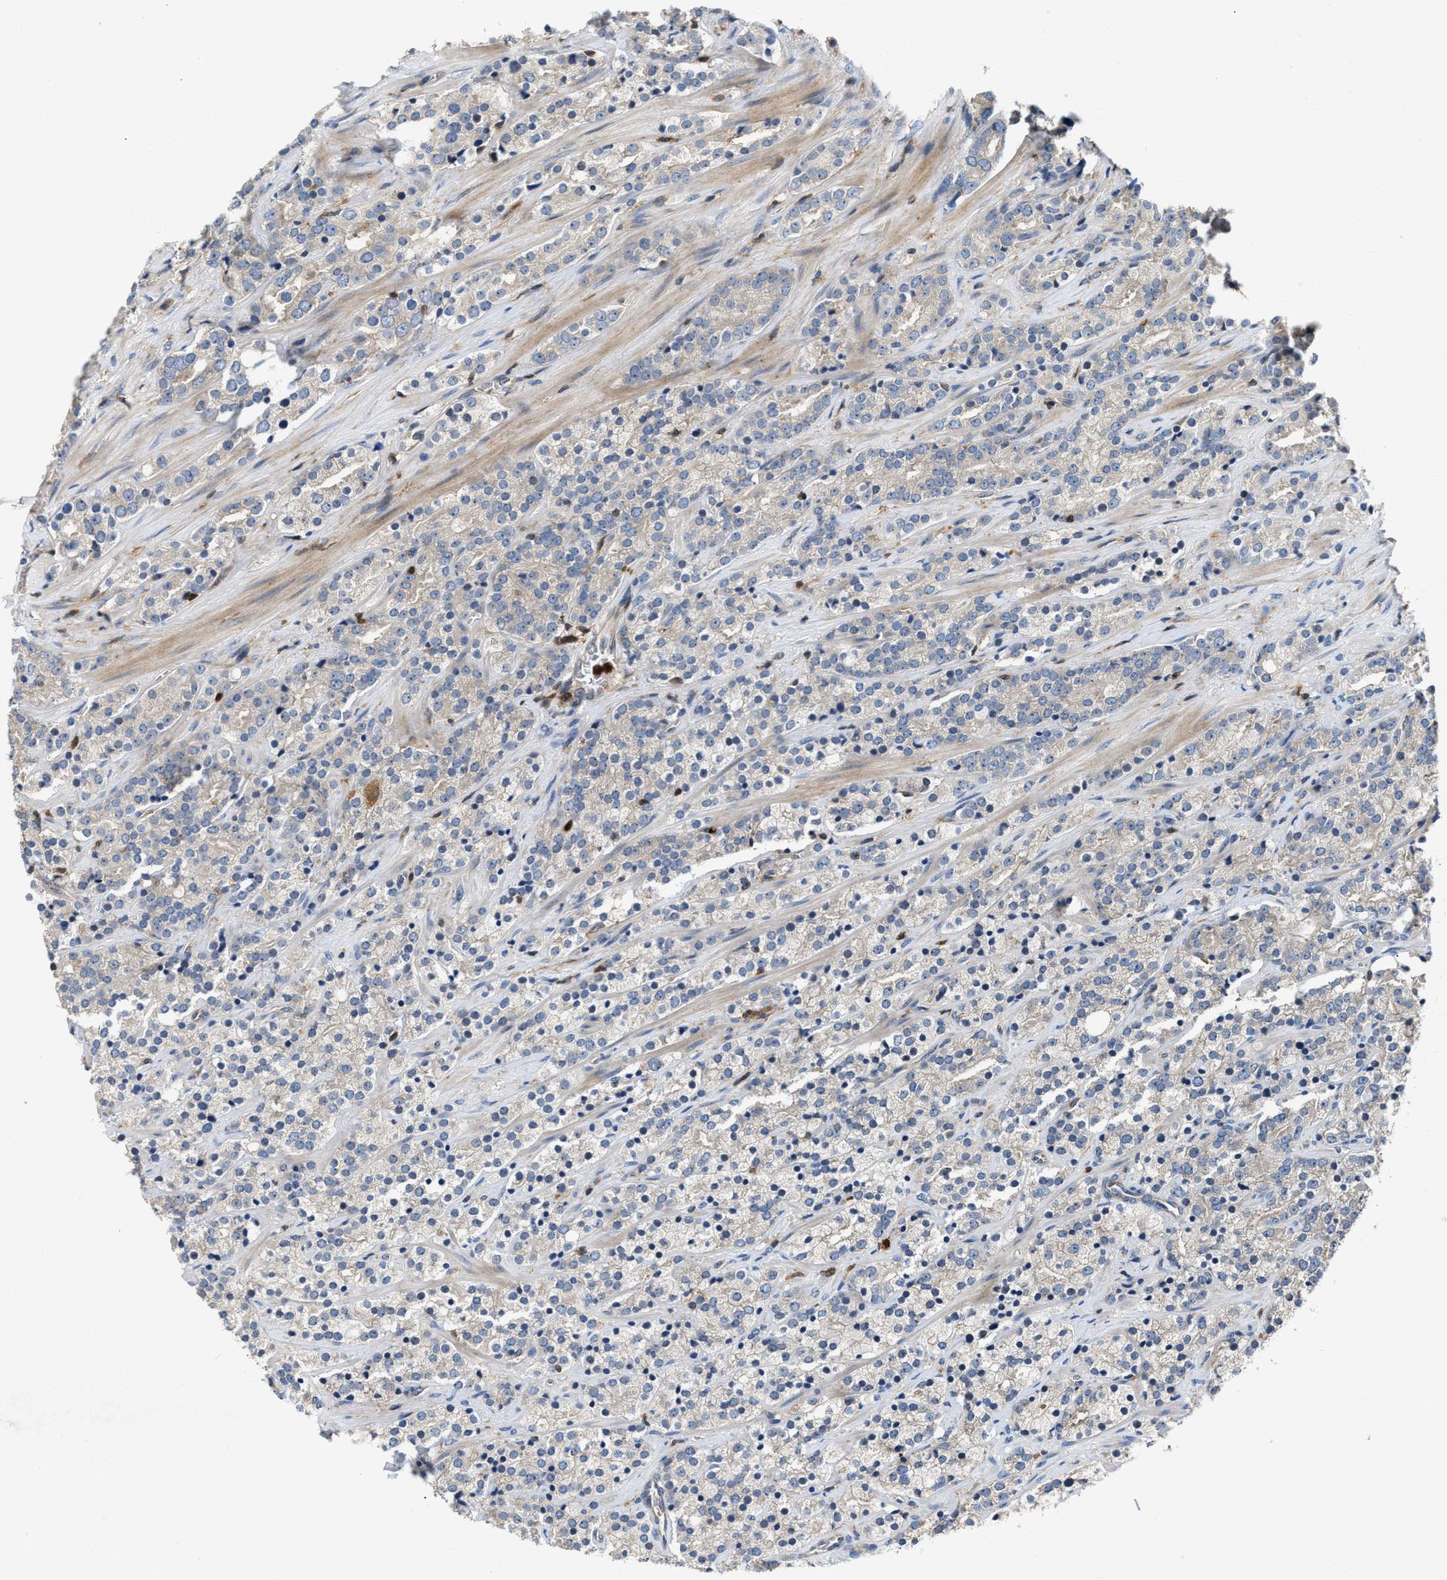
{"staining": {"intensity": "negative", "quantity": "none", "location": "none"}, "tissue": "prostate cancer", "cell_type": "Tumor cells", "image_type": "cancer", "snomed": [{"axis": "morphology", "description": "Adenocarcinoma, High grade"}, {"axis": "topography", "description": "Prostate"}], "caption": "Tumor cells are negative for brown protein staining in prostate cancer (high-grade adenocarcinoma).", "gene": "OSTF1", "patient": {"sex": "male", "age": 71}}